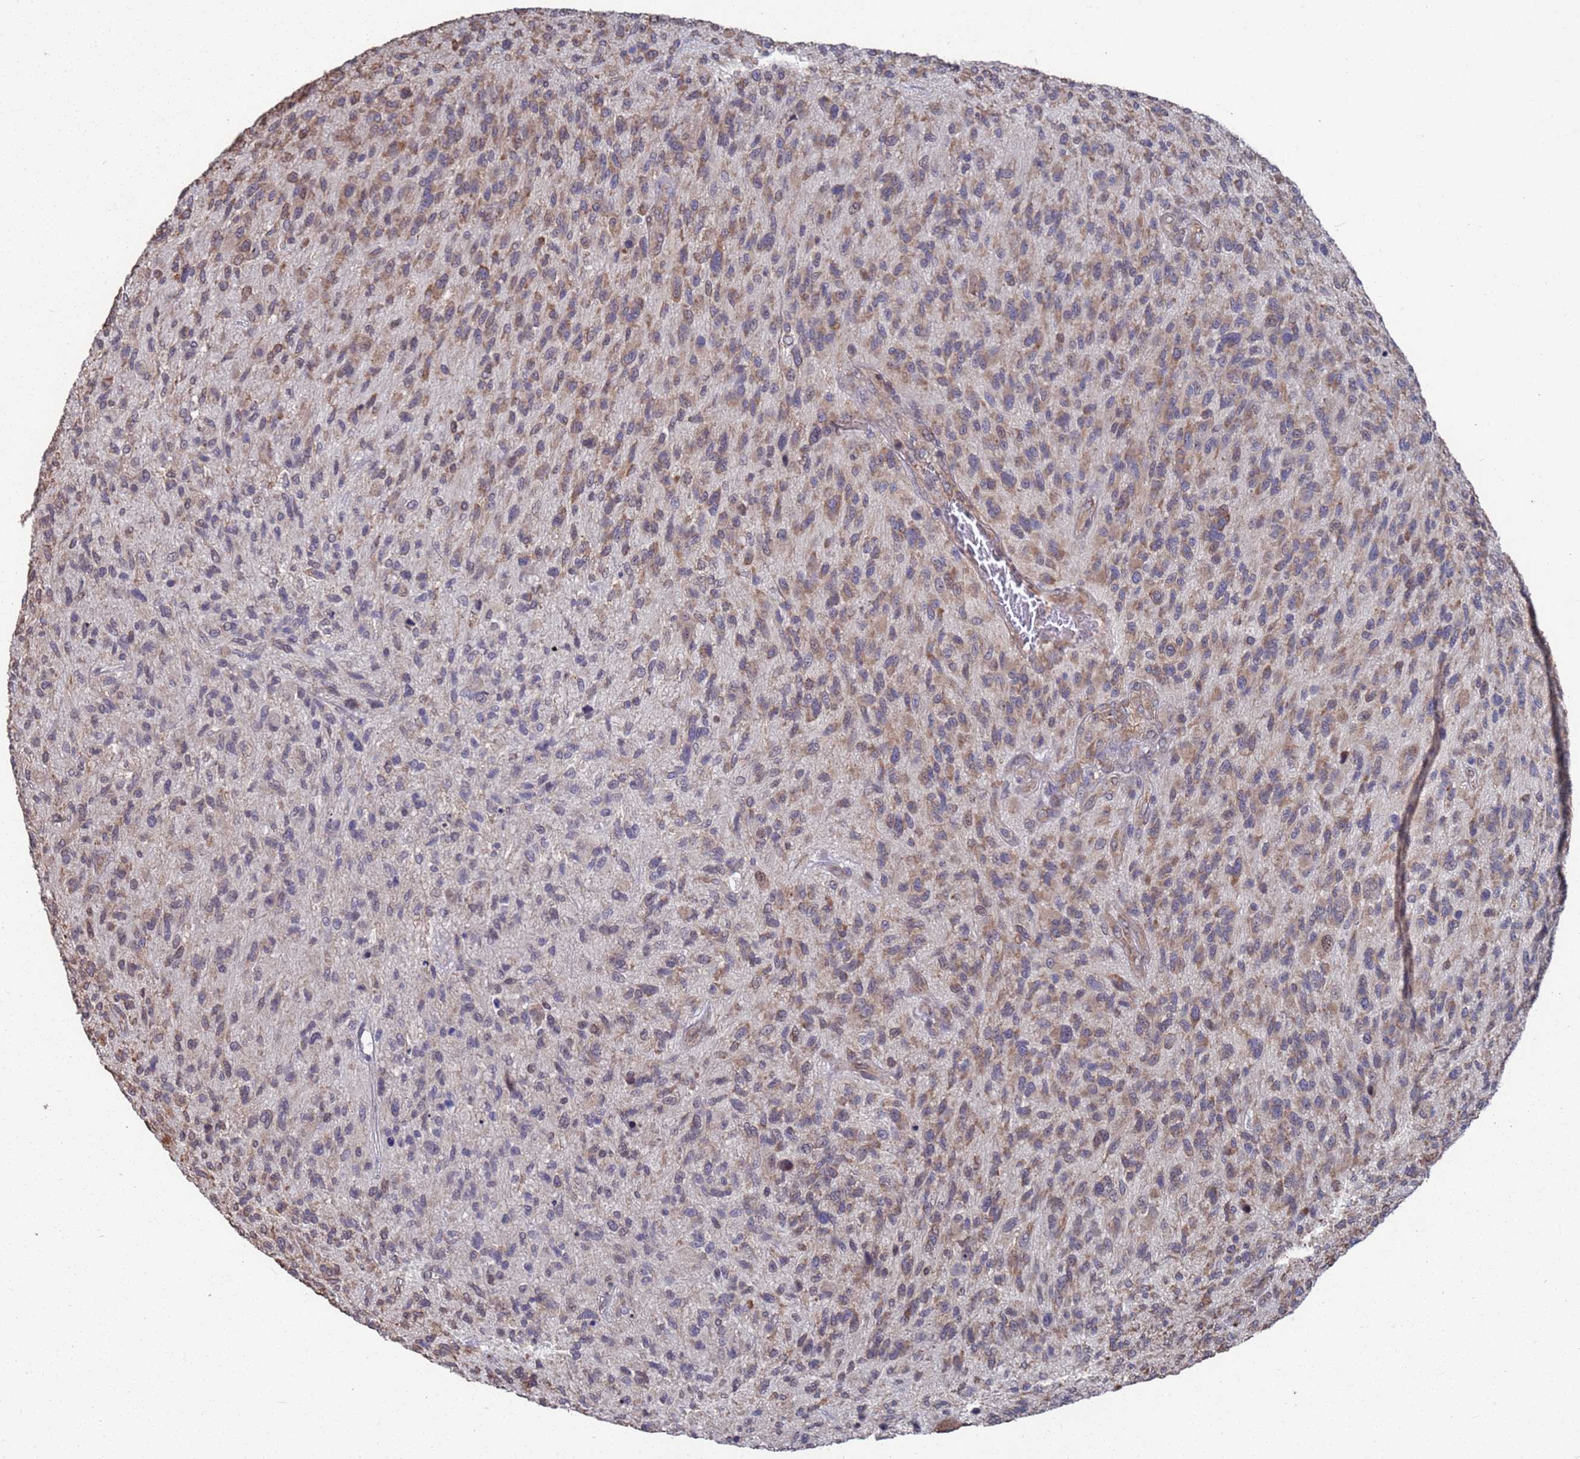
{"staining": {"intensity": "weak", "quantity": "25%-75%", "location": "cytoplasmic/membranous"}, "tissue": "glioma", "cell_type": "Tumor cells", "image_type": "cancer", "snomed": [{"axis": "morphology", "description": "Glioma, malignant, High grade"}, {"axis": "topography", "description": "Brain"}], "caption": "Tumor cells exhibit weak cytoplasmic/membranous staining in approximately 25%-75% of cells in malignant glioma (high-grade).", "gene": "CFAP119", "patient": {"sex": "male", "age": 47}}